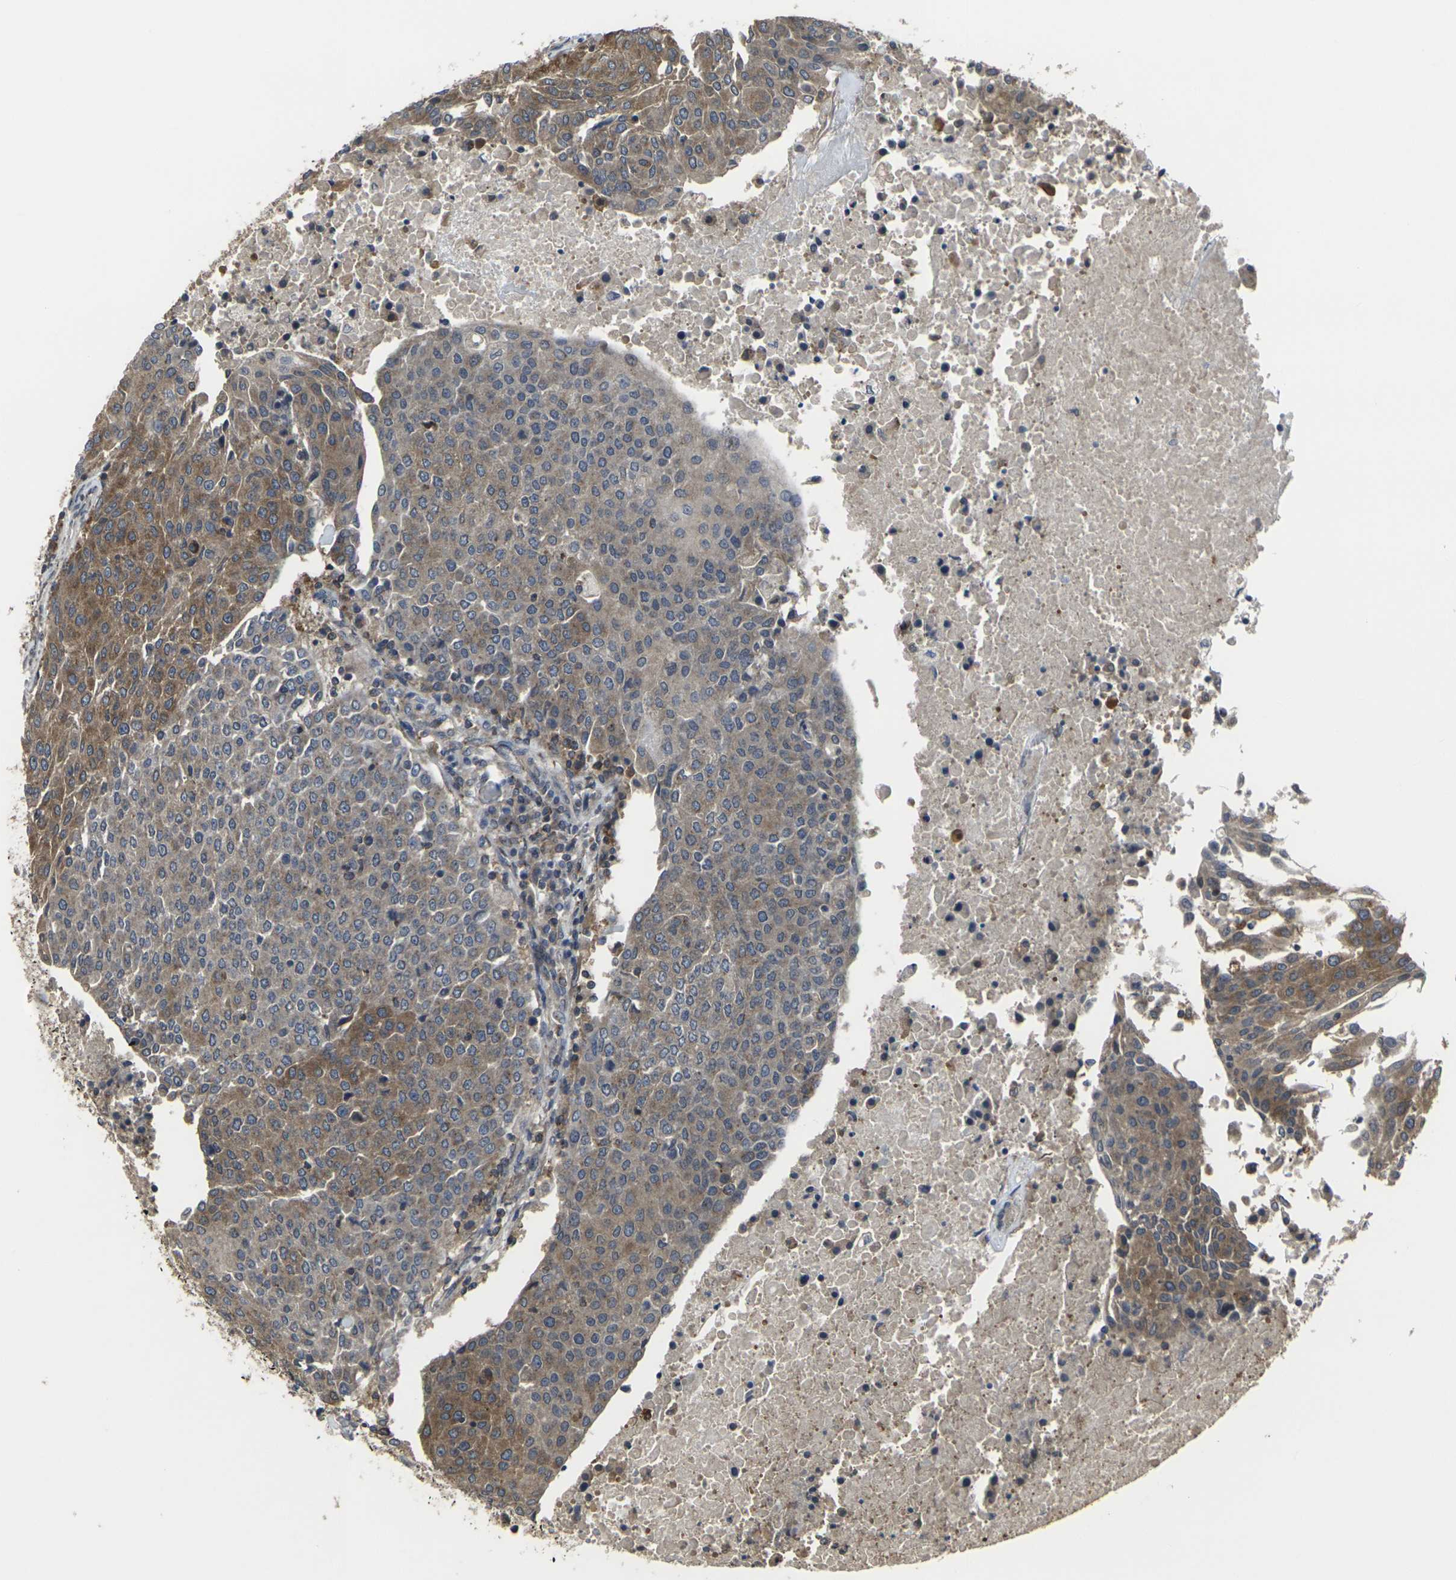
{"staining": {"intensity": "moderate", "quantity": ">75%", "location": "cytoplasmic/membranous"}, "tissue": "urothelial cancer", "cell_type": "Tumor cells", "image_type": "cancer", "snomed": [{"axis": "morphology", "description": "Urothelial carcinoma, High grade"}, {"axis": "topography", "description": "Urinary bladder"}], "caption": "Immunohistochemical staining of urothelial carcinoma (high-grade) displays medium levels of moderate cytoplasmic/membranous protein expression in approximately >75% of tumor cells.", "gene": "PRKACB", "patient": {"sex": "female", "age": 85}}